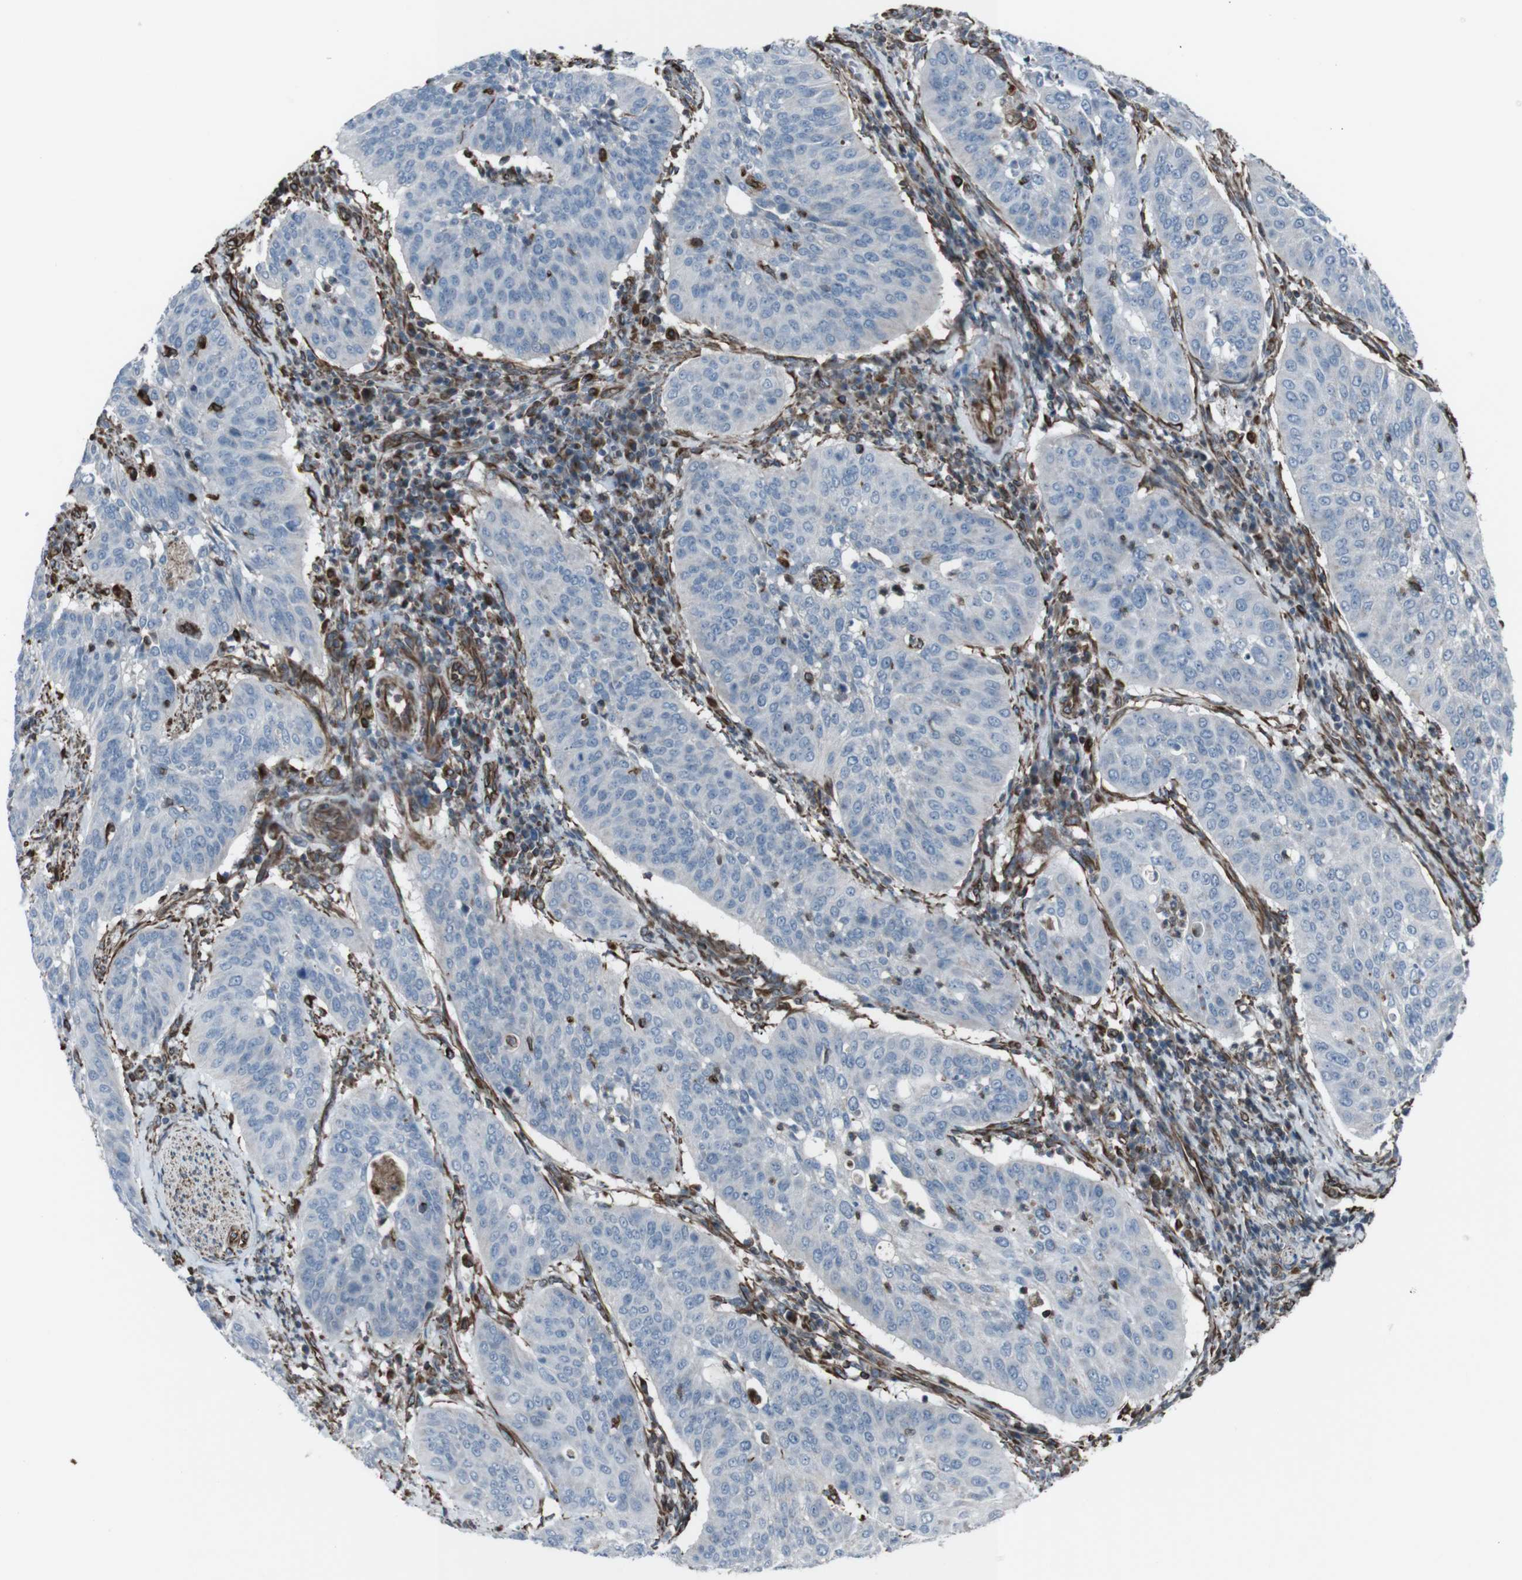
{"staining": {"intensity": "negative", "quantity": "none", "location": "none"}, "tissue": "cervical cancer", "cell_type": "Tumor cells", "image_type": "cancer", "snomed": [{"axis": "morphology", "description": "Normal tissue, NOS"}, {"axis": "morphology", "description": "Squamous cell carcinoma, NOS"}, {"axis": "topography", "description": "Cervix"}], "caption": "Tumor cells are negative for protein expression in human cervical squamous cell carcinoma.", "gene": "TMEM141", "patient": {"sex": "female", "age": 39}}